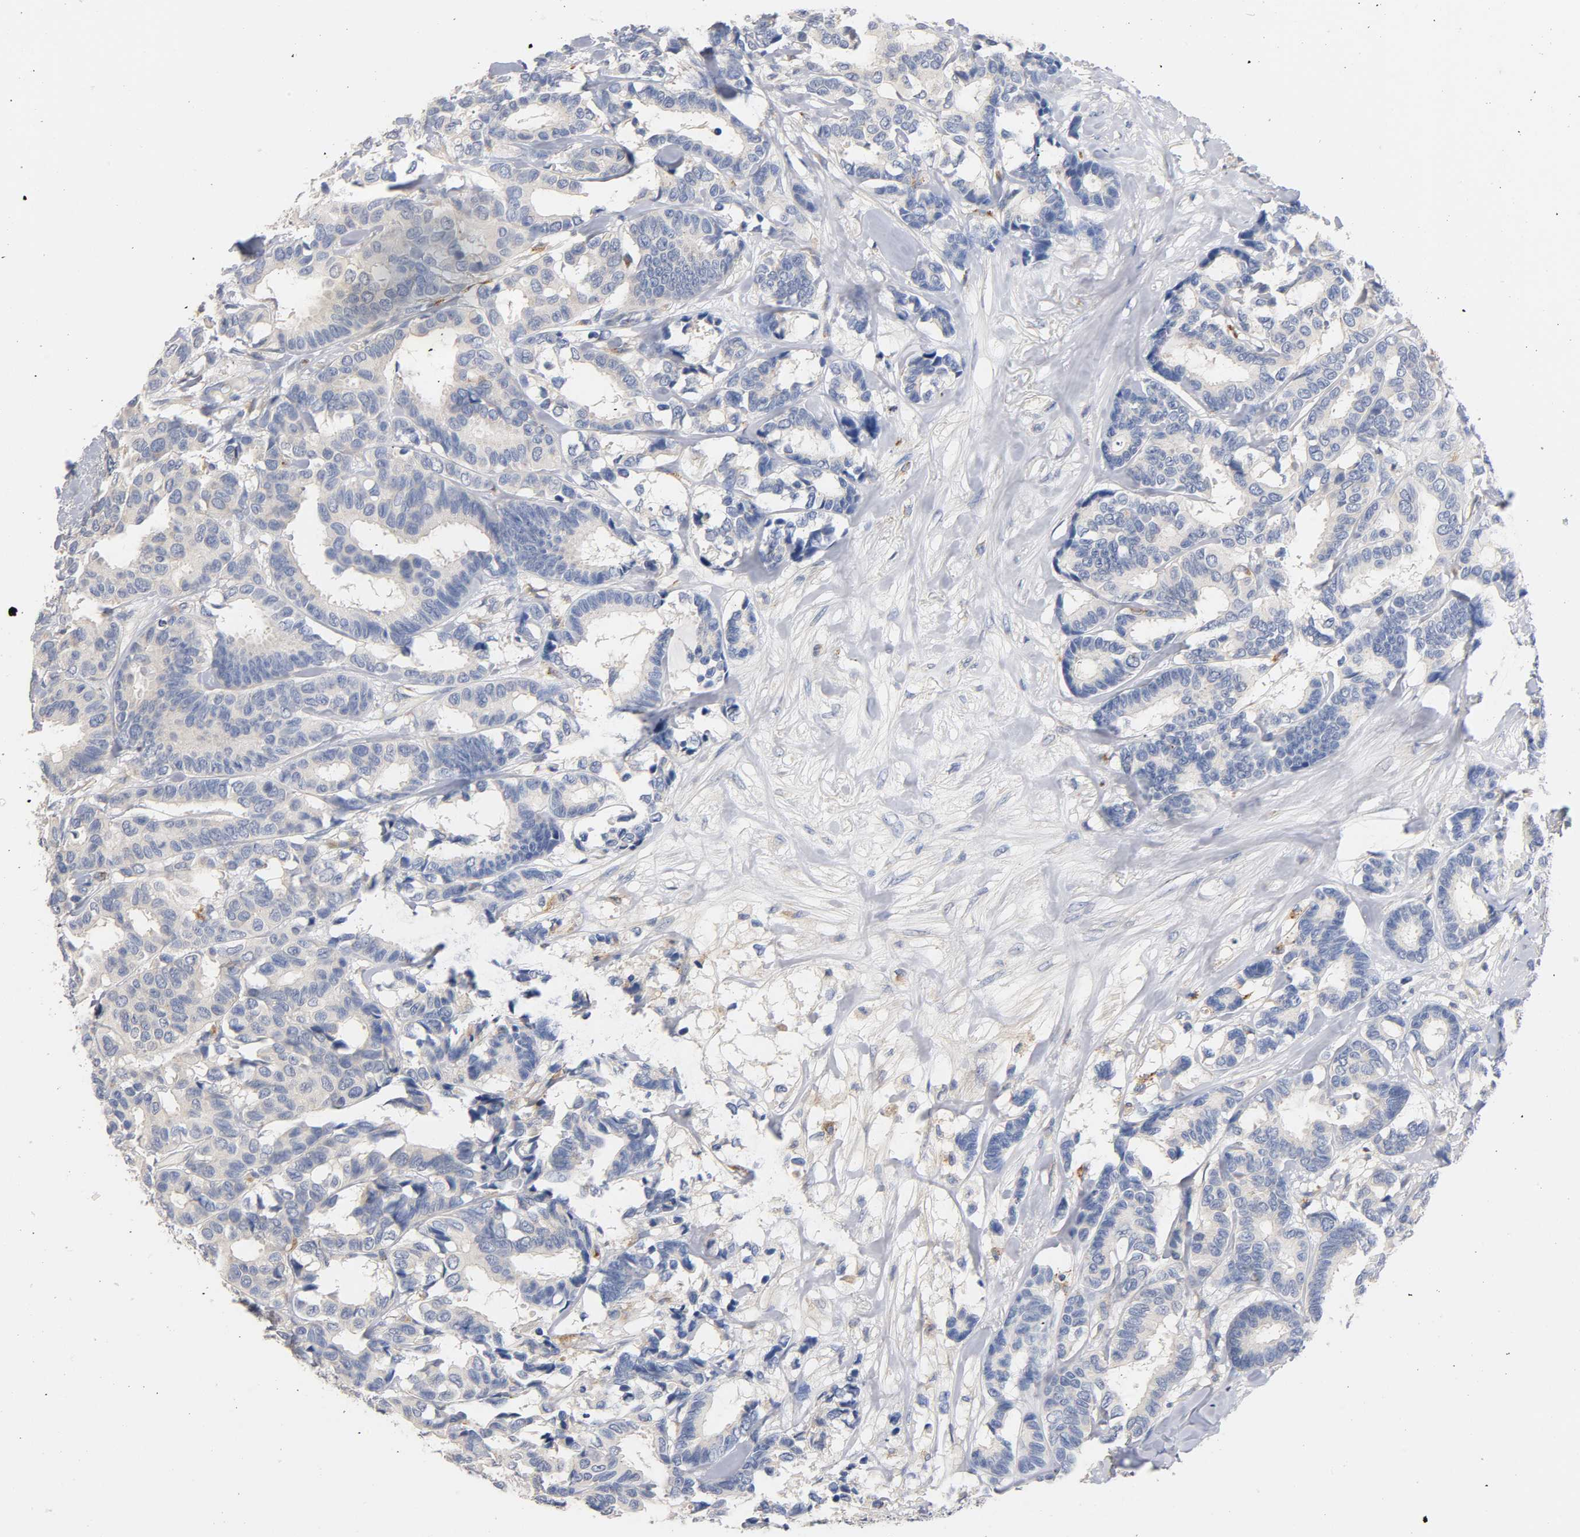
{"staining": {"intensity": "negative", "quantity": "none", "location": "none"}, "tissue": "breast cancer", "cell_type": "Tumor cells", "image_type": "cancer", "snomed": [{"axis": "morphology", "description": "Duct carcinoma"}, {"axis": "topography", "description": "Breast"}], "caption": "The micrograph displays no significant positivity in tumor cells of breast cancer.", "gene": "SEMA5A", "patient": {"sex": "female", "age": 87}}